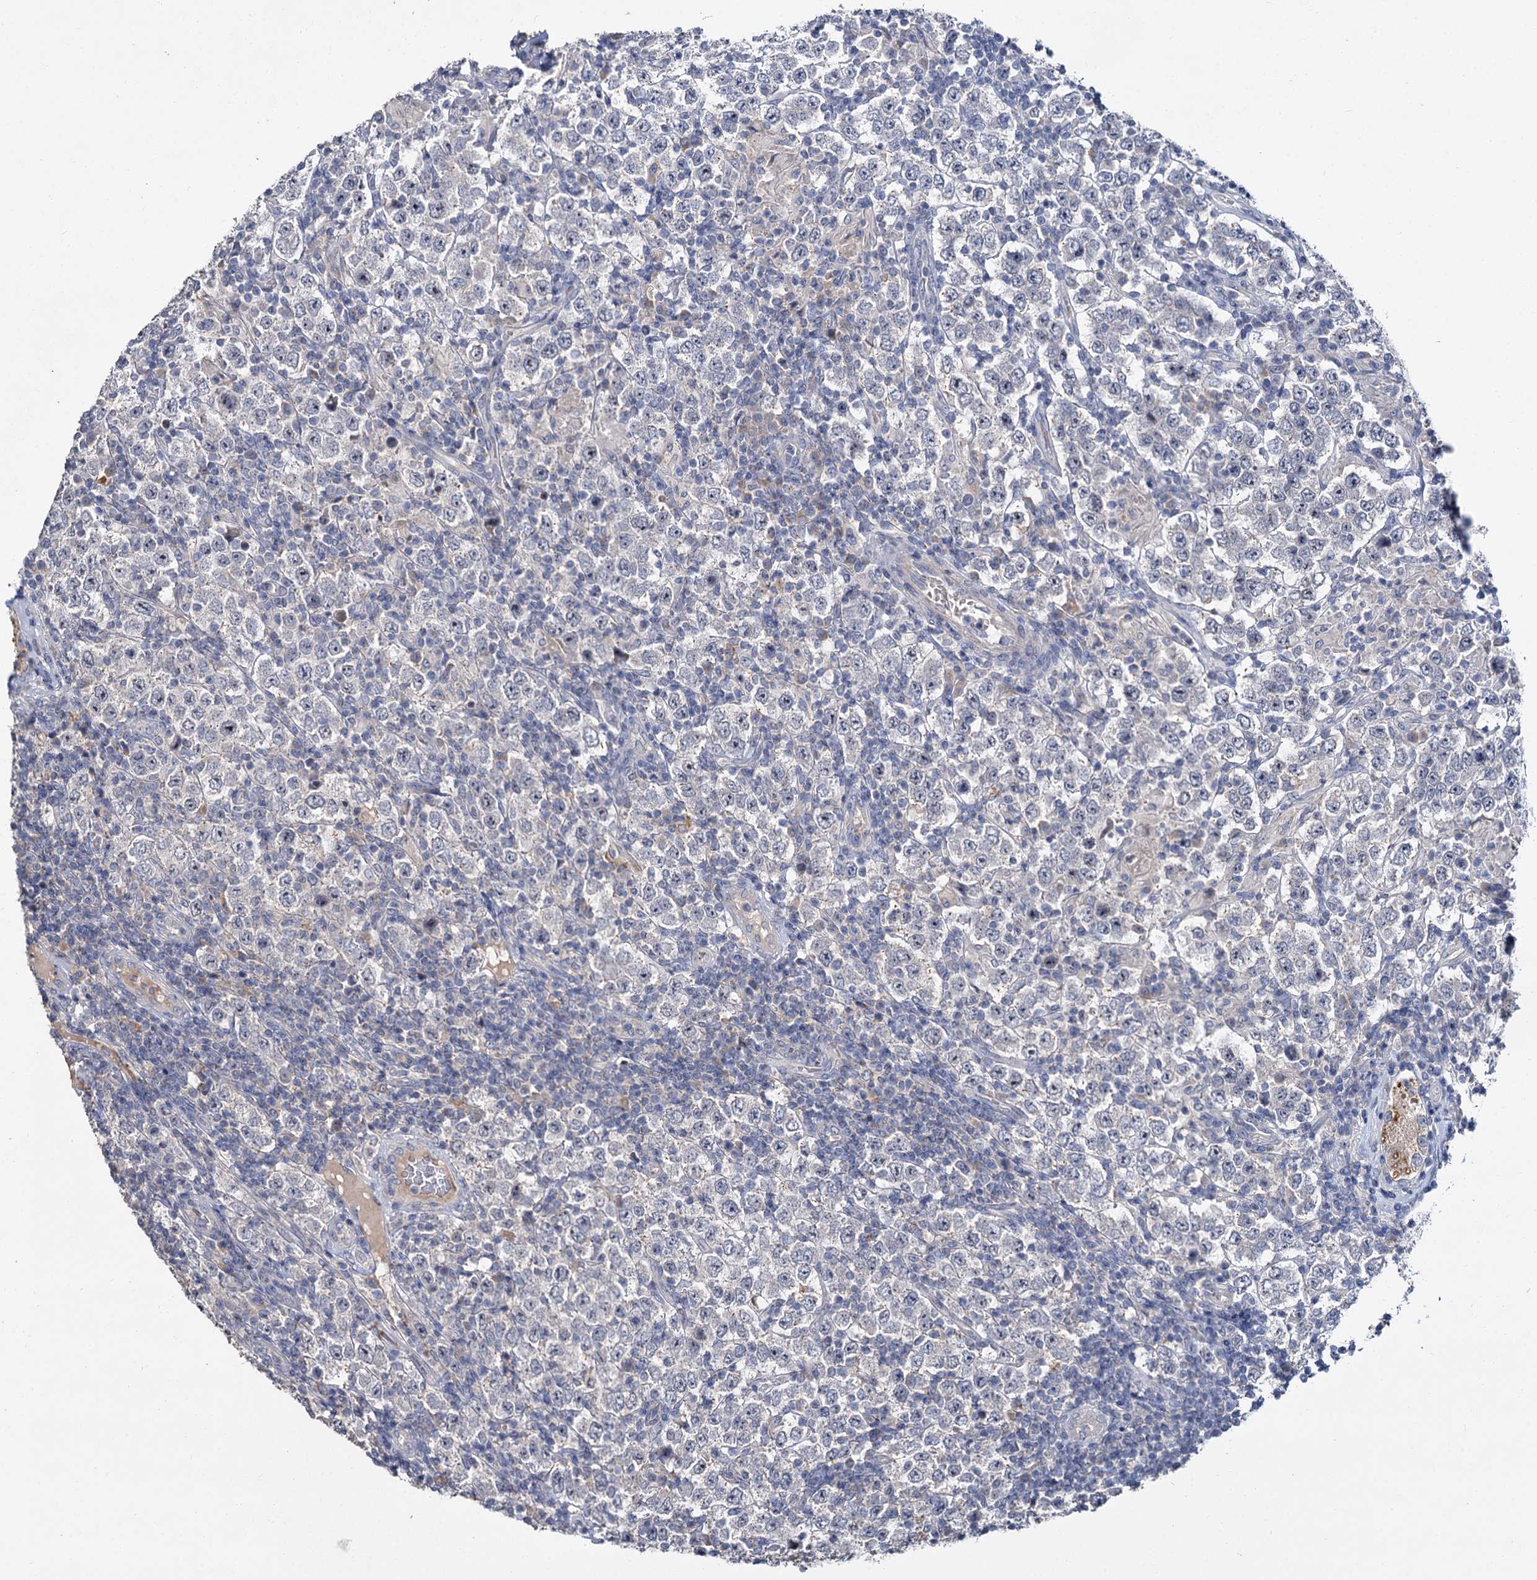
{"staining": {"intensity": "negative", "quantity": "none", "location": "none"}, "tissue": "testis cancer", "cell_type": "Tumor cells", "image_type": "cancer", "snomed": [{"axis": "morphology", "description": "Normal tissue, NOS"}, {"axis": "morphology", "description": "Urothelial carcinoma, High grade"}, {"axis": "morphology", "description": "Seminoma, NOS"}, {"axis": "morphology", "description": "Carcinoma, Embryonal, NOS"}, {"axis": "topography", "description": "Urinary bladder"}, {"axis": "topography", "description": "Testis"}], "caption": "This is an immunohistochemistry histopathology image of human testis embryonal carcinoma. There is no staining in tumor cells.", "gene": "ATP9A", "patient": {"sex": "male", "age": 41}}